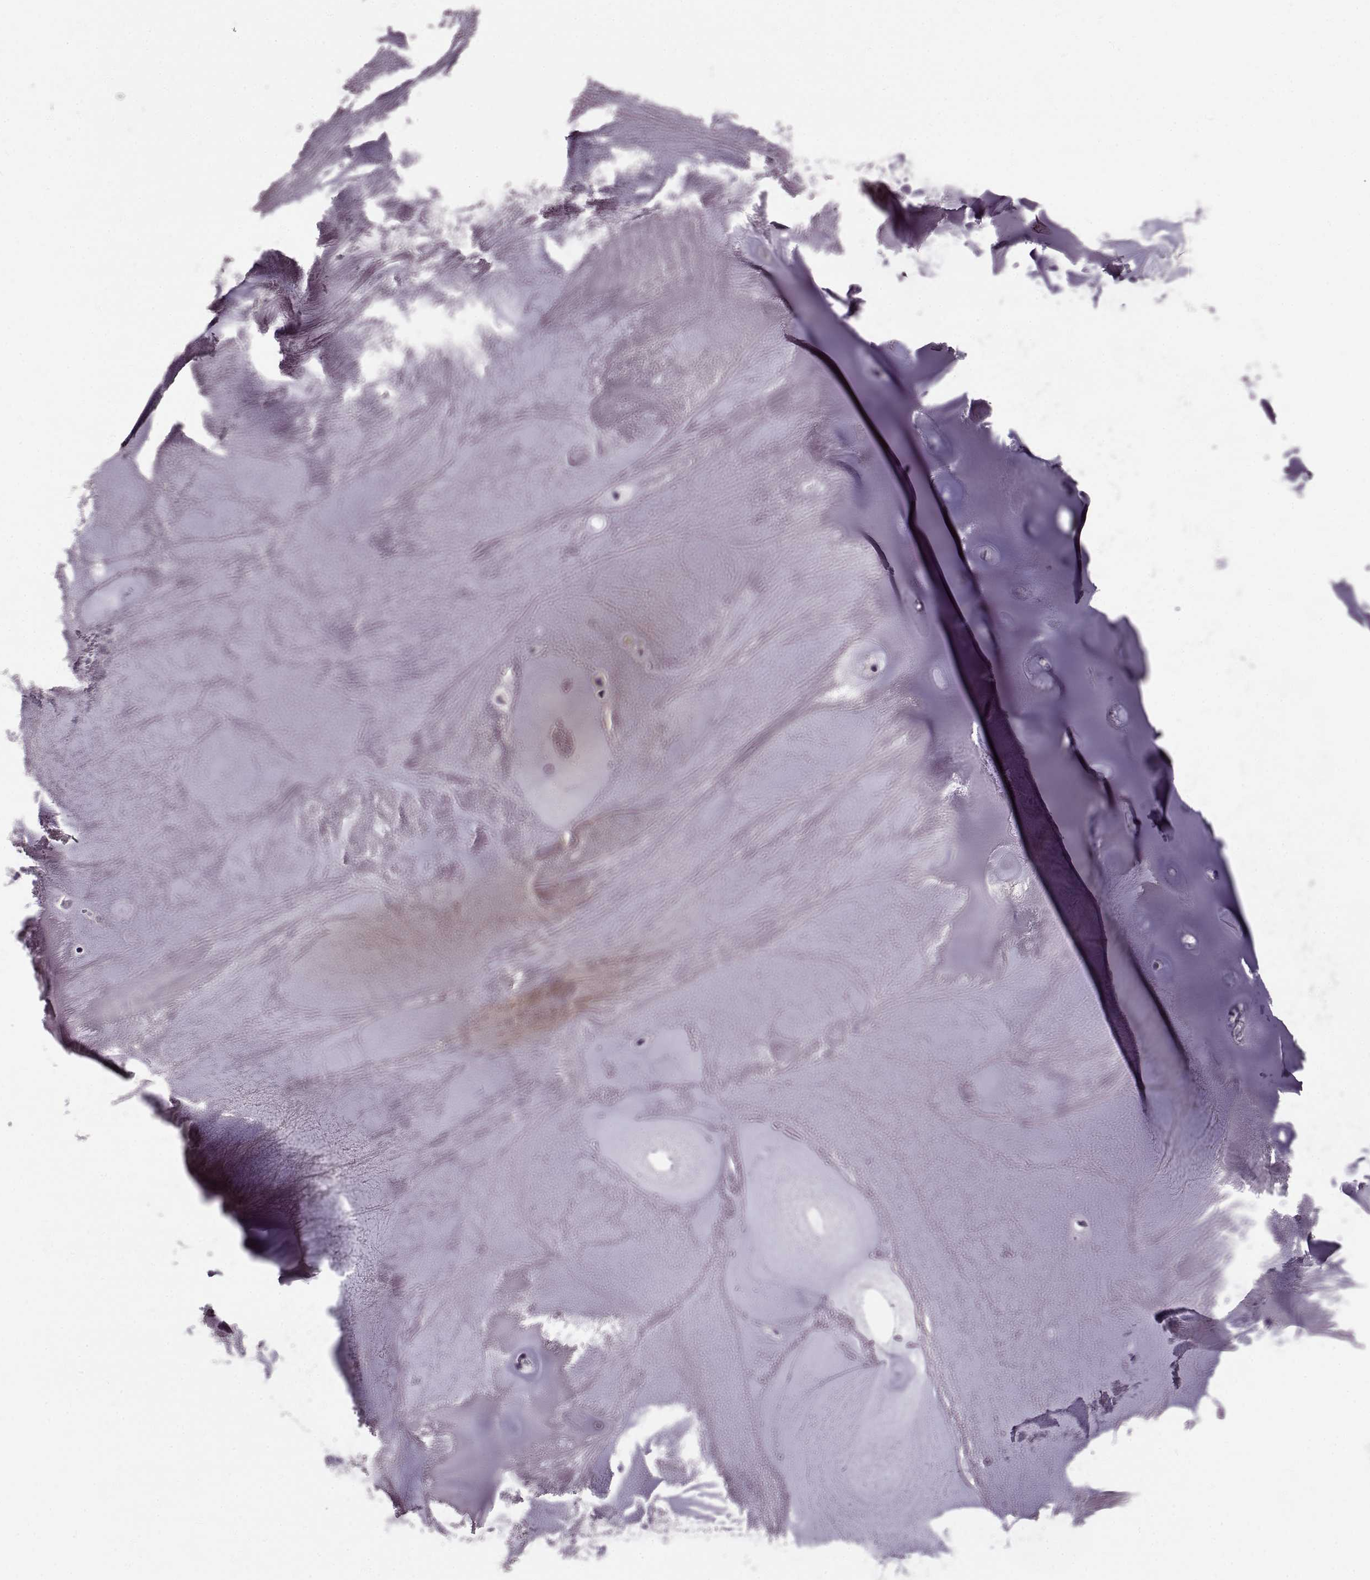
{"staining": {"intensity": "negative", "quantity": "none", "location": "none"}, "tissue": "adipose tissue", "cell_type": "Adipocytes", "image_type": "normal", "snomed": [{"axis": "morphology", "description": "Normal tissue, NOS"}, {"axis": "morphology", "description": "Squamous cell carcinoma, NOS"}, {"axis": "topography", "description": "Cartilage tissue"}, {"axis": "topography", "description": "Lung"}], "caption": "A high-resolution image shows immunohistochemistry staining of normal adipose tissue, which exhibits no significant staining in adipocytes.", "gene": "CST7", "patient": {"sex": "male", "age": 66}}